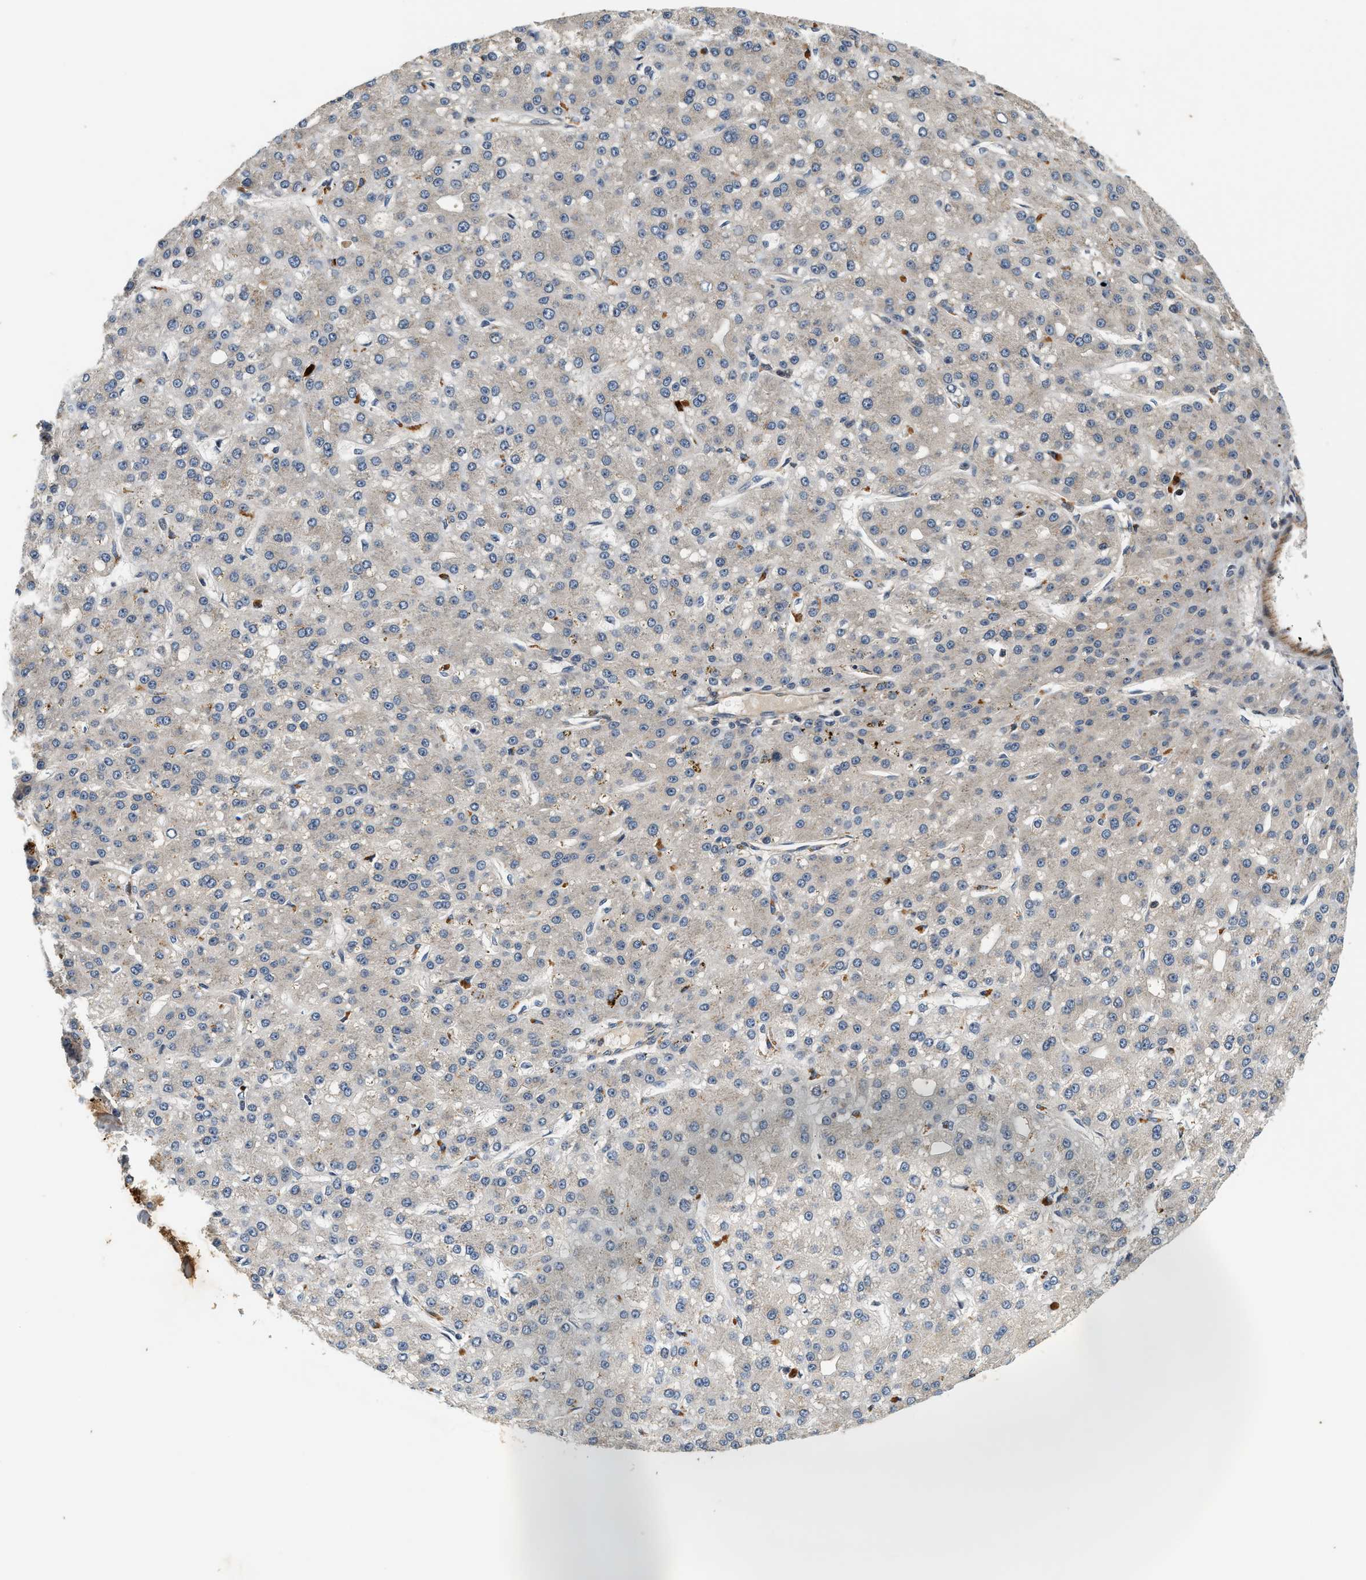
{"staining": {"intensity": "negative", "quantity": "none", "location": "none"}, "tissue": "liver cancer", "cell_type": "Tumor cells", "image_type": "cancer", "snomed": [{"axis": "morphology", "description": "Carcinoma, Hepatocellular, NOS"}, {"axis": "topography", "description": "Liver"}], "caption": "Immunohistochemistry histopathology image of liver cancer stained for a protein (brown), which shows no staining in tumor cells.", "gene": "SAMD9", "patient": {"sex": "male", "age": 67}}